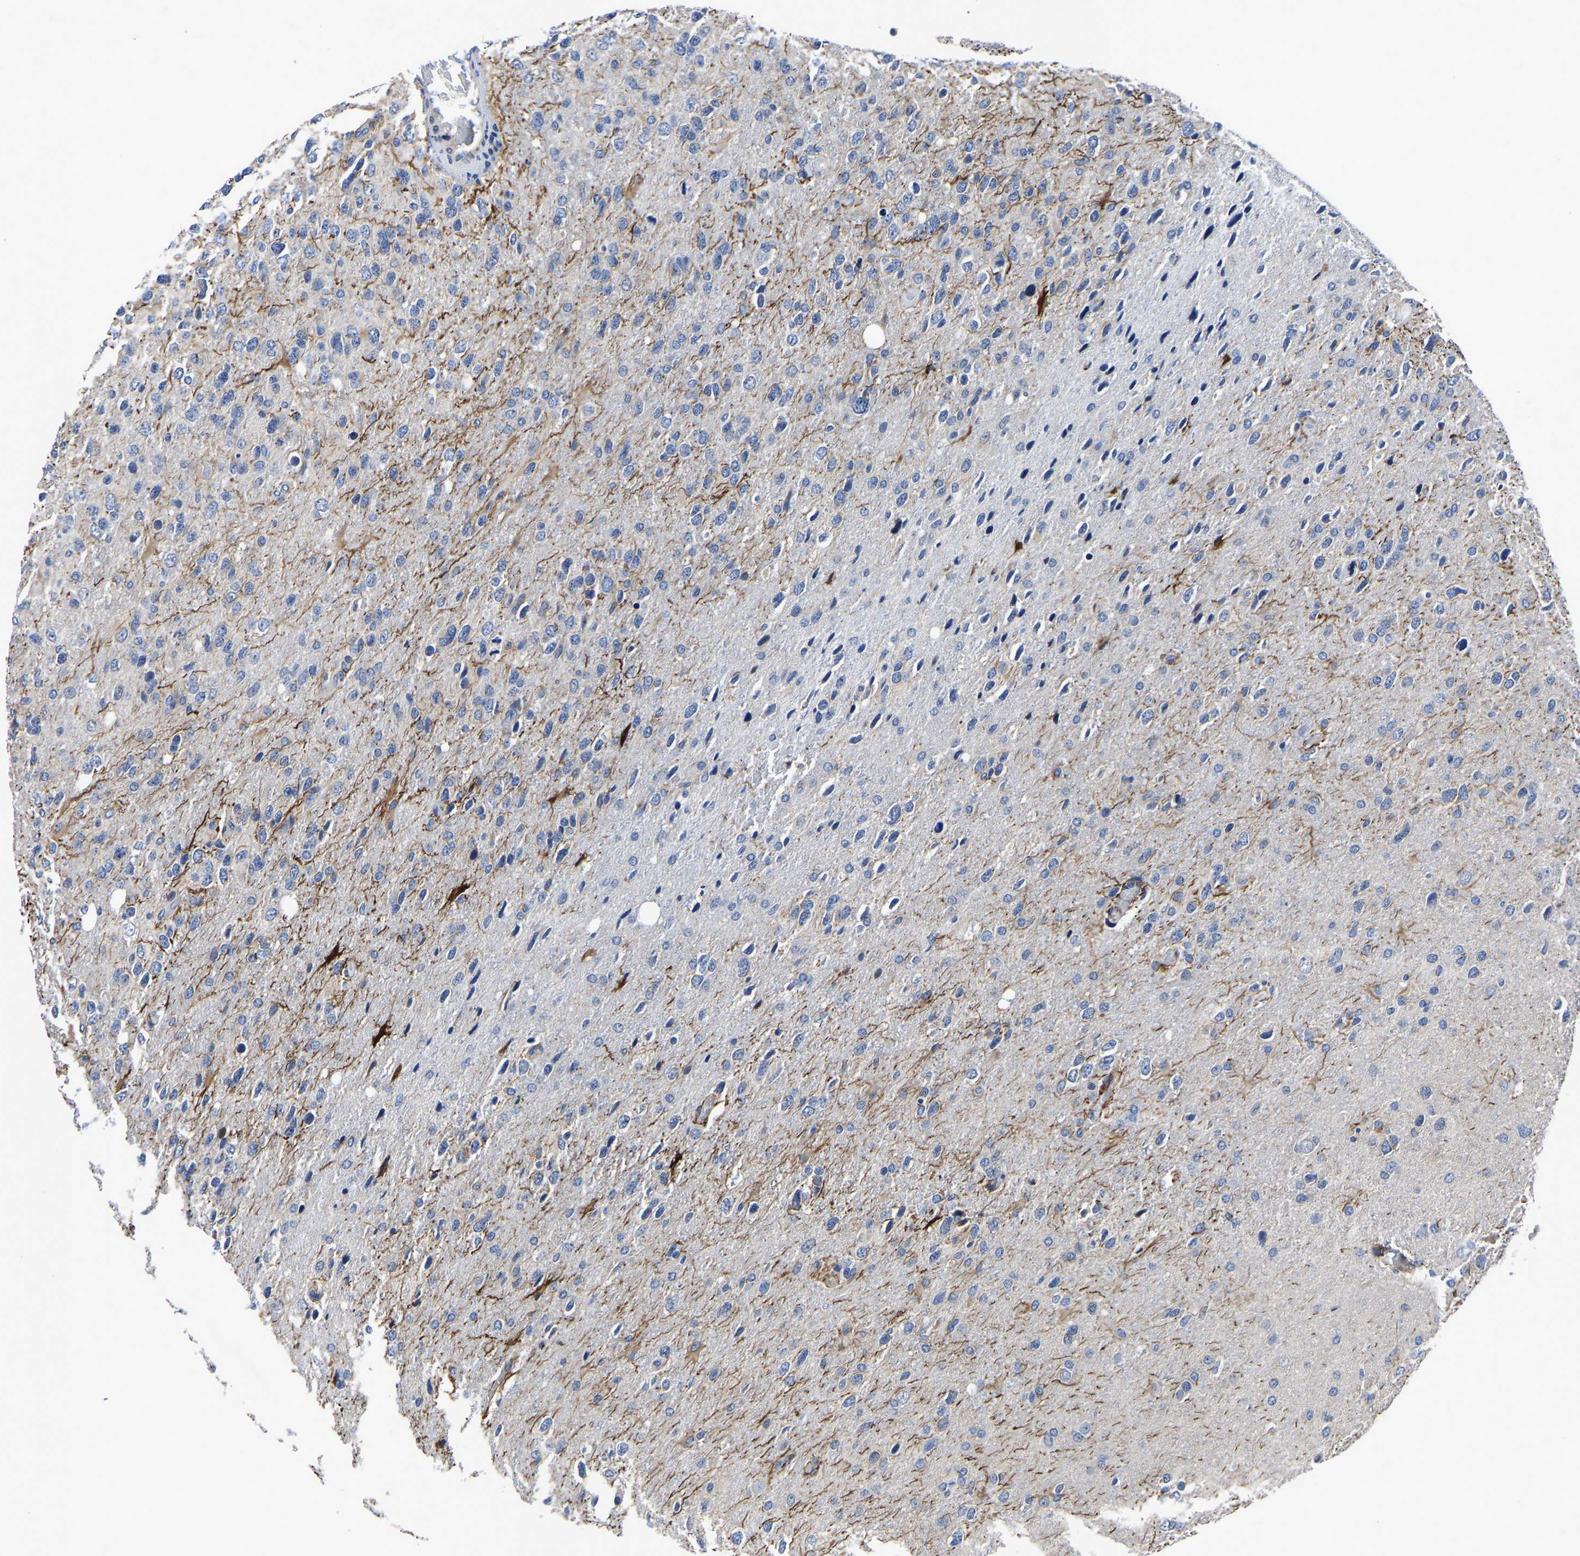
{"staining": {"intensity": "strong", "quantity": "<25%", "location": "cytoplasmic/membranous"}, "tissue": "glioma", "cell_type": "Tumor cells", "image_type": "cancer", "snomed": [{"axis": "morphology", "description": "Glioma, malignant, High grade"}, {"axis": "topography", "description": "Brain"}], "caption": "Protein analysis of malignant glioma (high-grade) tissue displays strong cytoplasmic/membranous expression in approximately <25% of tumor cells.", "gene": "PDLIM7", "patient": {"sex": "female", "age": 58}}